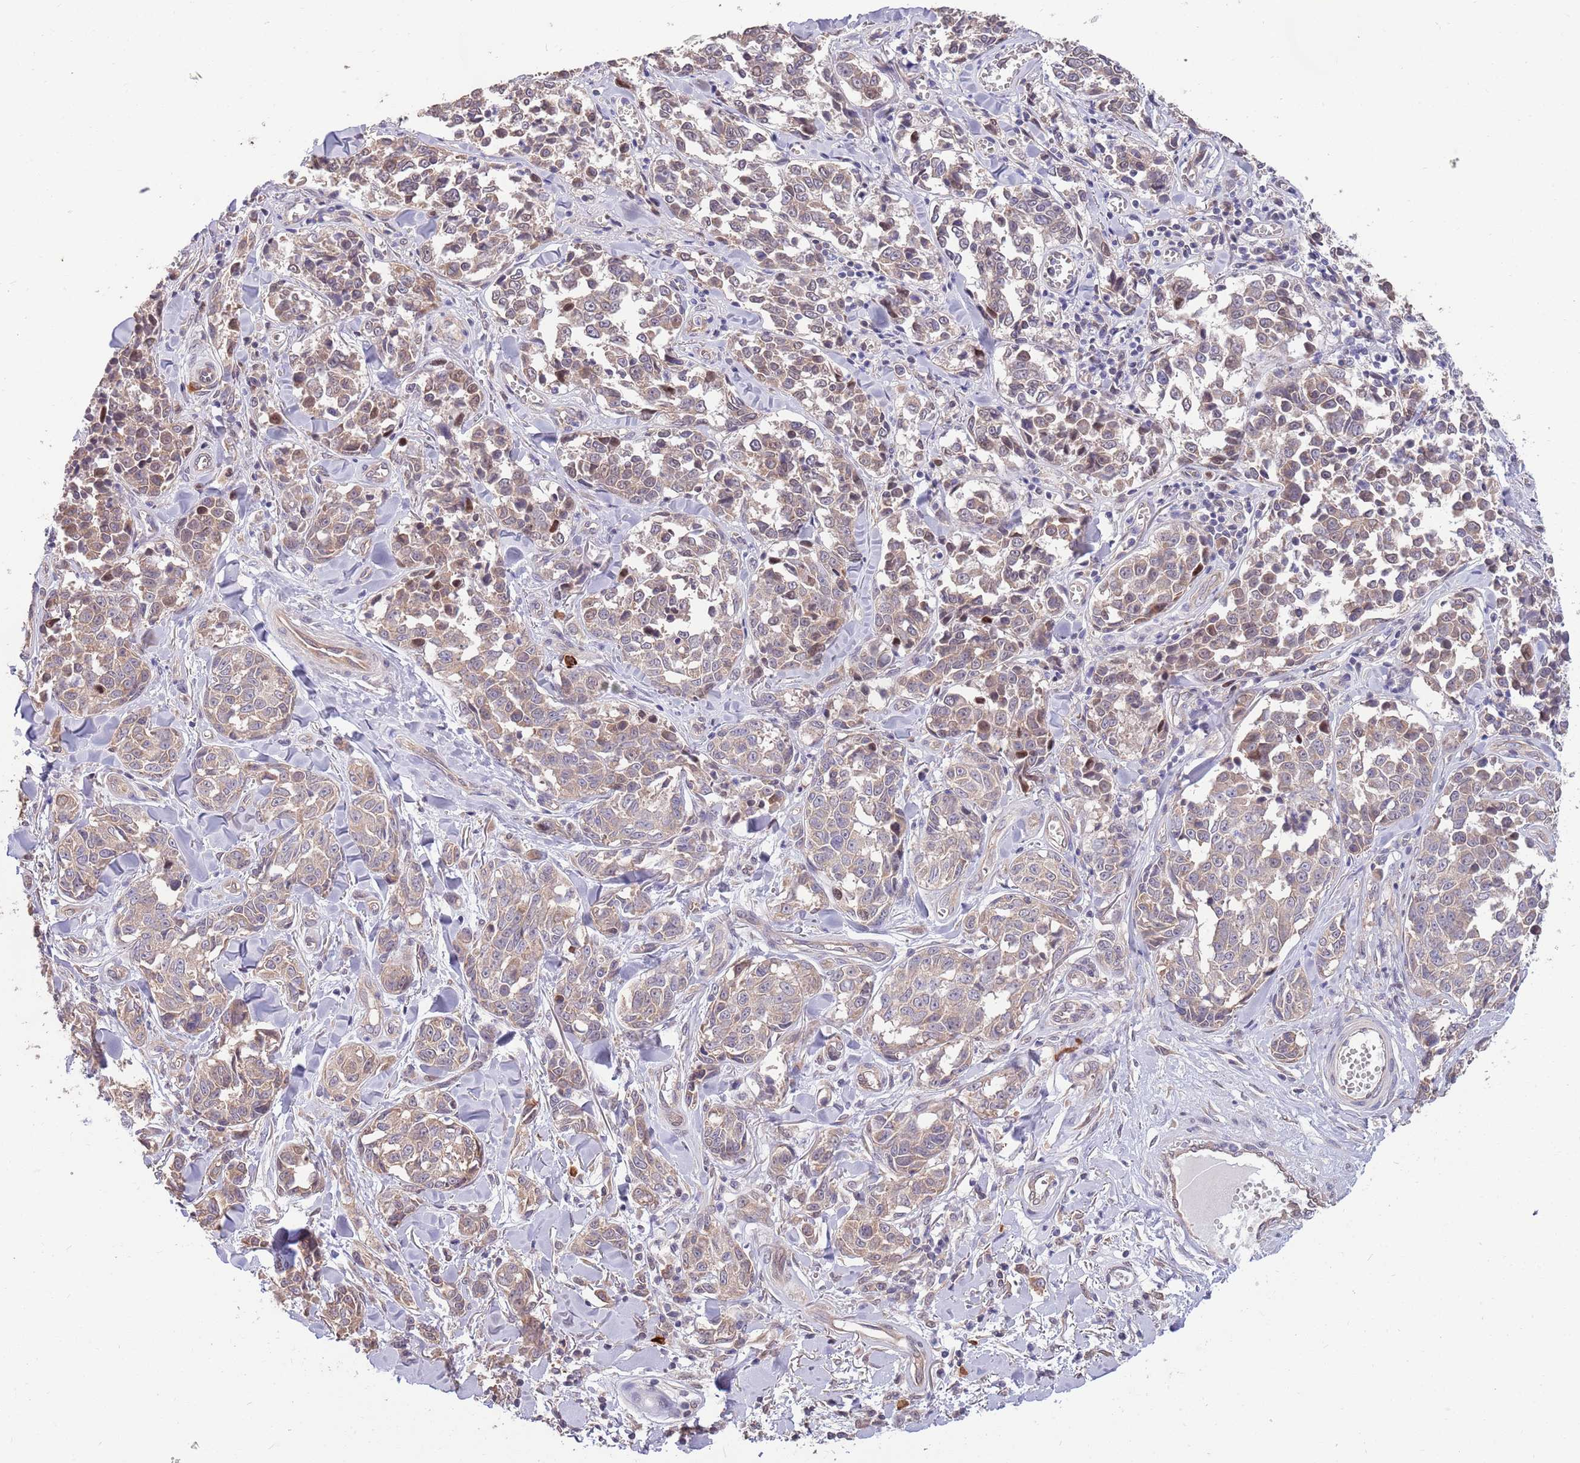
{"staining": {"intensity": "weak", "quantity": ">75%", "location": "cytoplasmic/membranous"}, "tissue": "melanoma", "cell_type": "Tumor cells", "image_type": "cancer", "snomed": [{"axis": "morphology", "description": "Malignant melanoma, NOS"}, {"axis": "topography", "description": "Skin"}], "caption": "Immunohistochemistry of human malignant melanoma shows low levels of weak cytoplasmic/membranous positivity in approximately >75% of tumor cells.", "gene": "MARVELD2", "patient": {"sex": "female", "age": 64}}